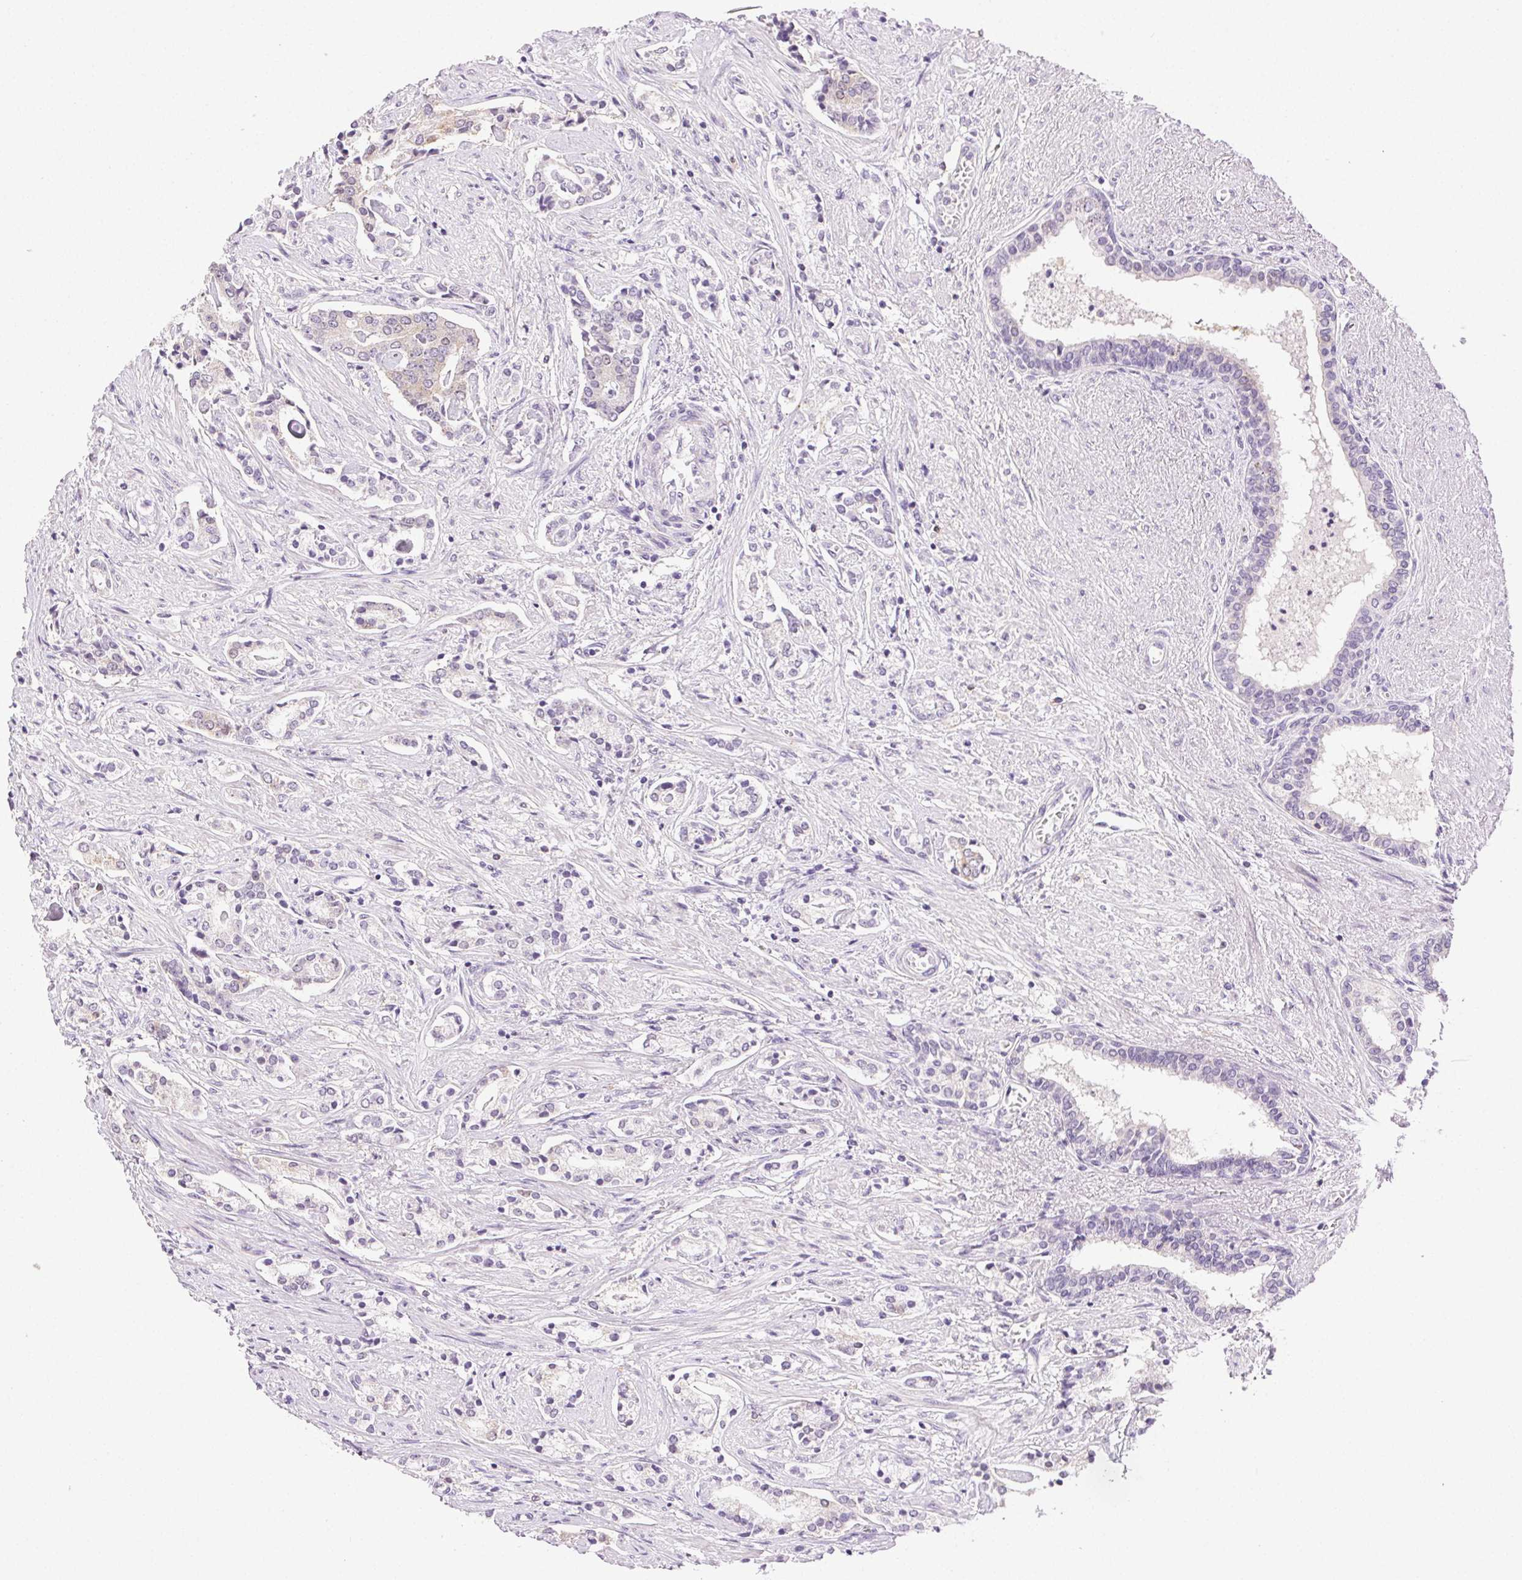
{"staining": {"intensity": "negative", "quantity": "none", "location": "none"}, "tissue": "prostate cancer", "cell_type": "Tumor cells", "image_type": "cancer", "snomed": [{"axis": "morphology", "description": "Adenocarcinoma, NOS"}, {"axis": "topography", "description": "Prostate"}], "caption": "A micrograph of prostate adenocarcinoma stained for a protein demonstrates no brown staining in tumor cells.", "gene": "AKAP5", "patient": {"sex": "male", "age": 64}}